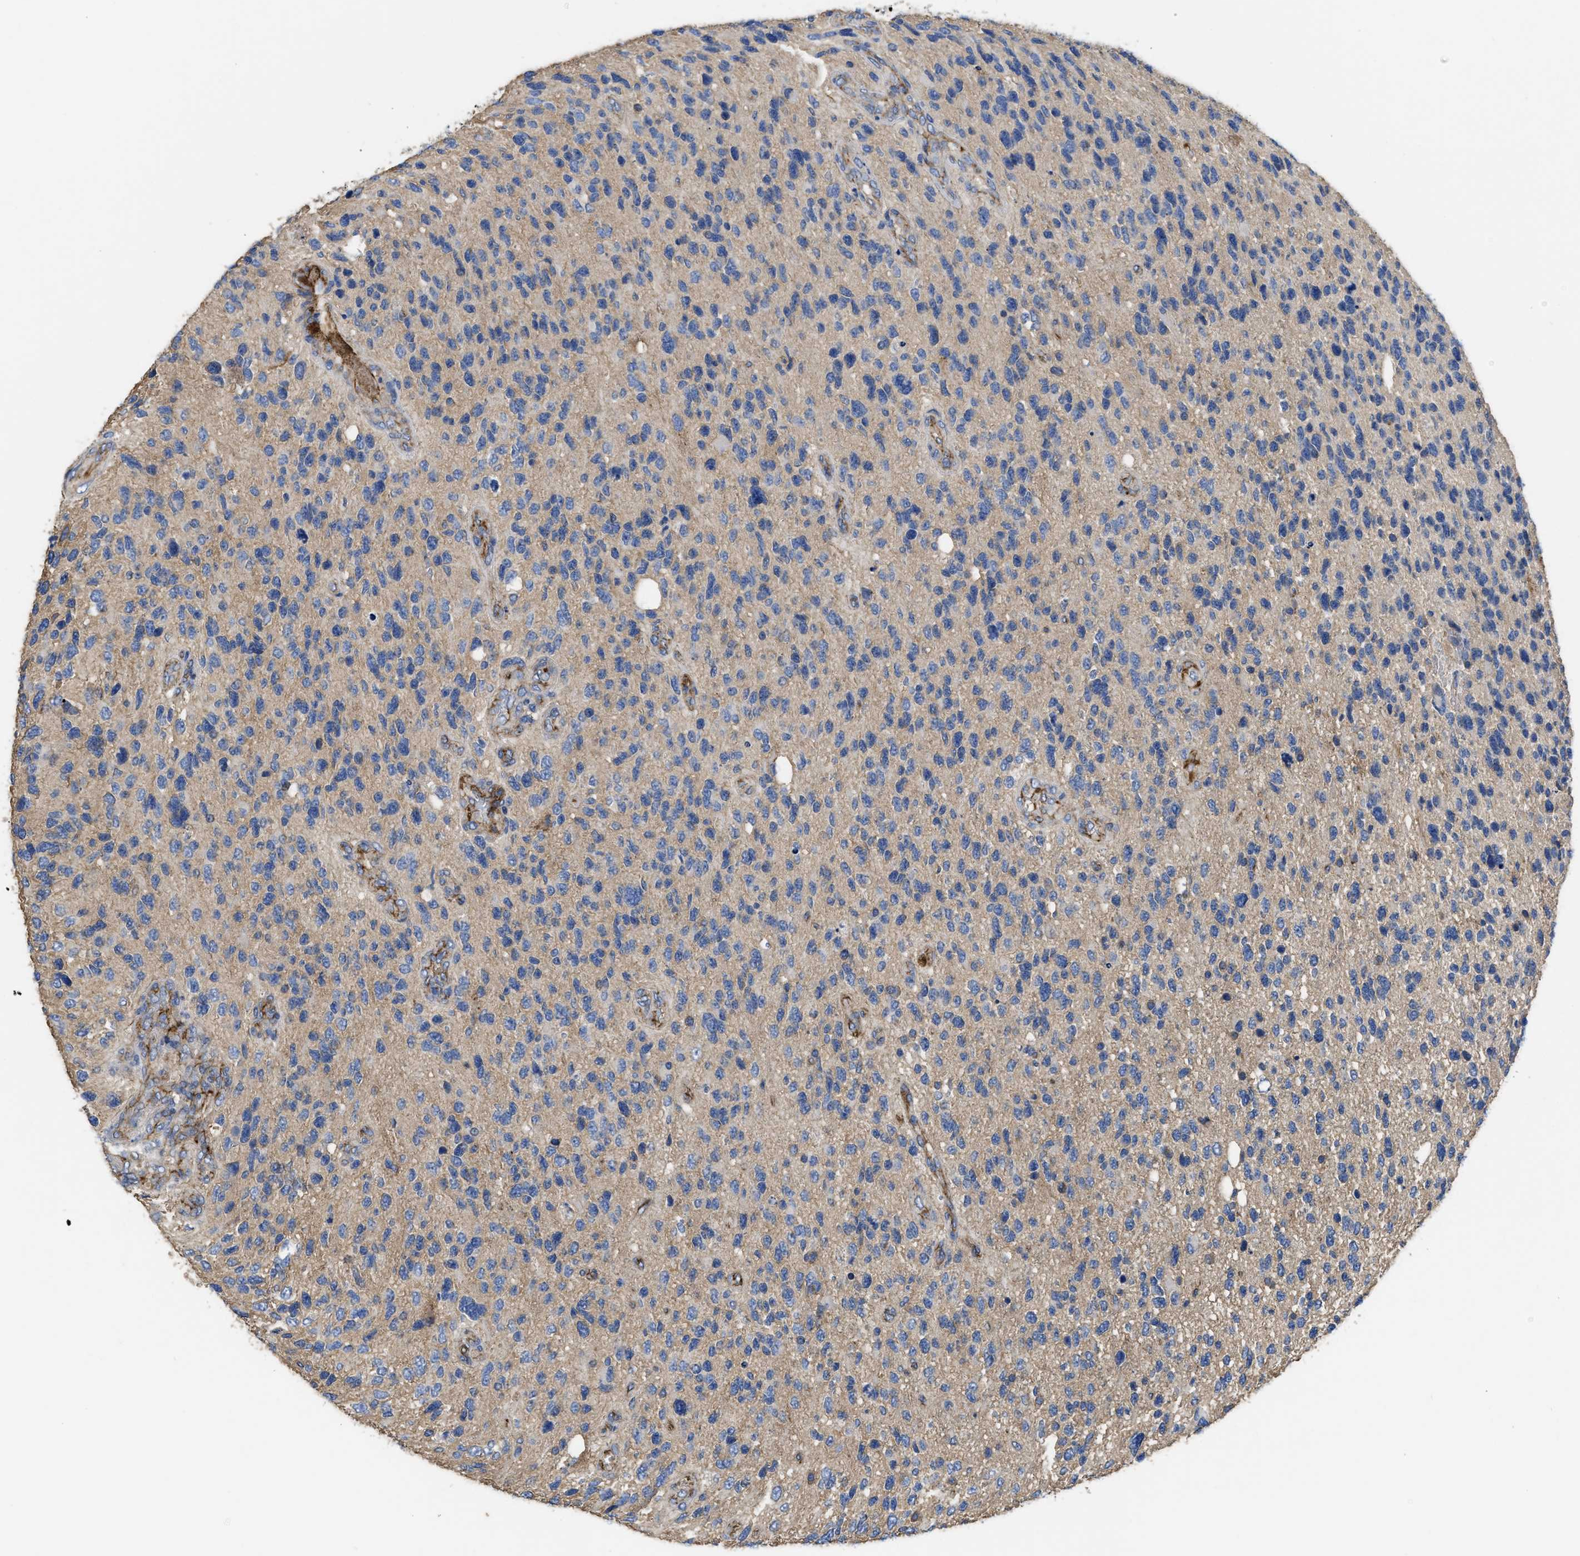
{"staining": {"intensity": "negative", "quantity": "none", "location": "none"}, "tissue": "glioma", "cell_type": "Tumor cells", "image_type": "cancer", "snomed": [{"axis": "morphology", "description": "Glioma, malignant, High grade"}, {"axis": "topography", "description": "Brain"}], "caption": "A photomicrograph of human glioma is negative for staining in tumor cells. (Stains: DAB (3,3'-diaminobenzidine) IHC with hematoxylin counter stain, Microscopy: brightfield microscopy at high magnification).", "gene": "USP4", "patient": {"sex": "female", "age": 58}}